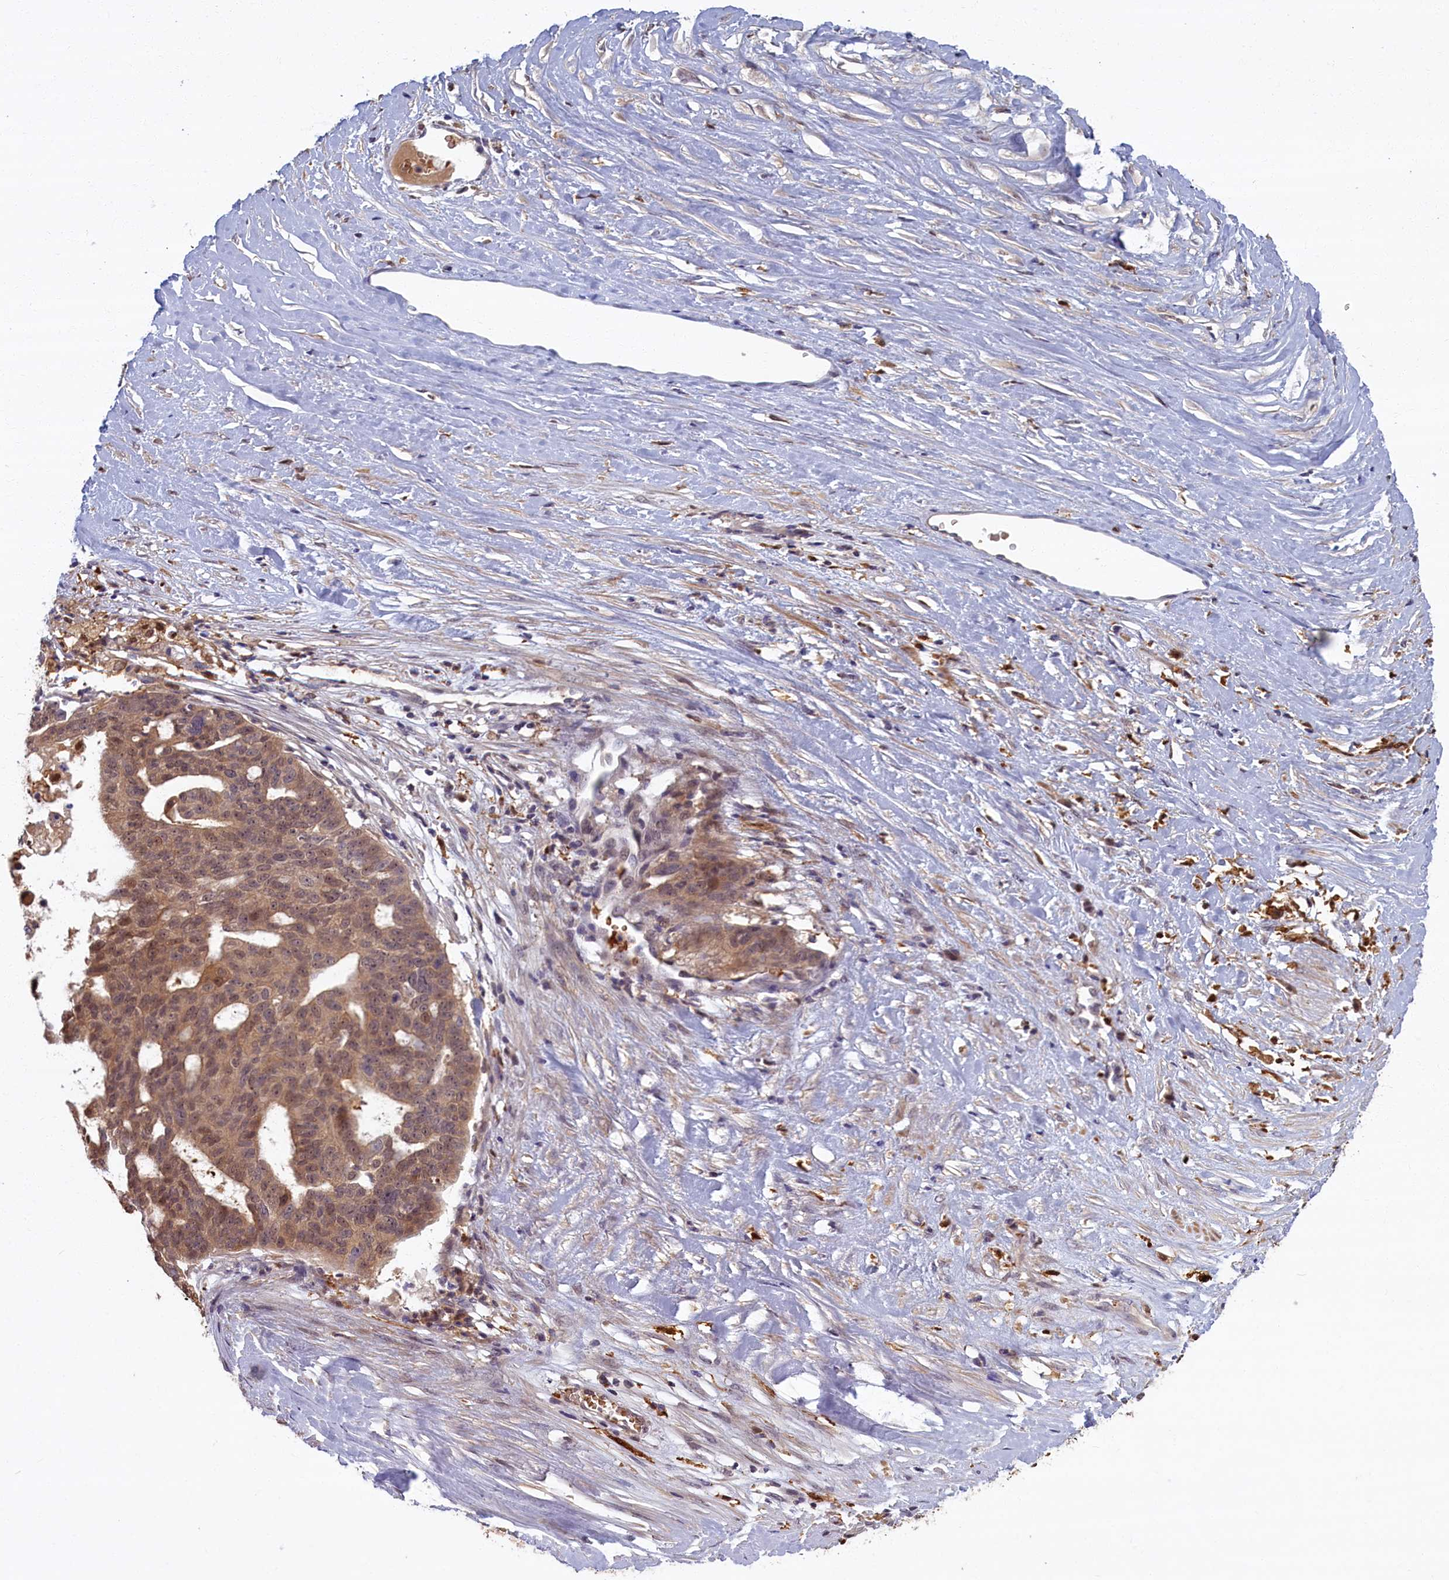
{"staining": {"intensity": "moderate", "quantity": ">75%", "location": "cytoplasmic/membranous,nuclear"}, "tissue": "ovarian cancer", "cell_type": "Tumor cells", "image_type": "cancer", "snomed": [{"axis": "morphology", "description": "Cystadenocarcinoma, serous, NOS"}, {"axis": "topography", "description": "Ovary"}], "caption": "High-magnification brightfield microscopy of ovarian cancer (serous cystadenocarcinoma) stained with DAB (brown) and counterstained with hematoxylin (blue). tumor cells exhibit moderate cytoplasmic/membranous and nuclear expression is present in approximately>75% of cells. The protein of interest is stained brown, and the nuclei are stained in blue (DAB (3,3'-diaminobenzidine) IHC with brightfield microscopy, high magnification).", "gene": "BLVRB", "patient": {"sex": "female", "age": 59}}